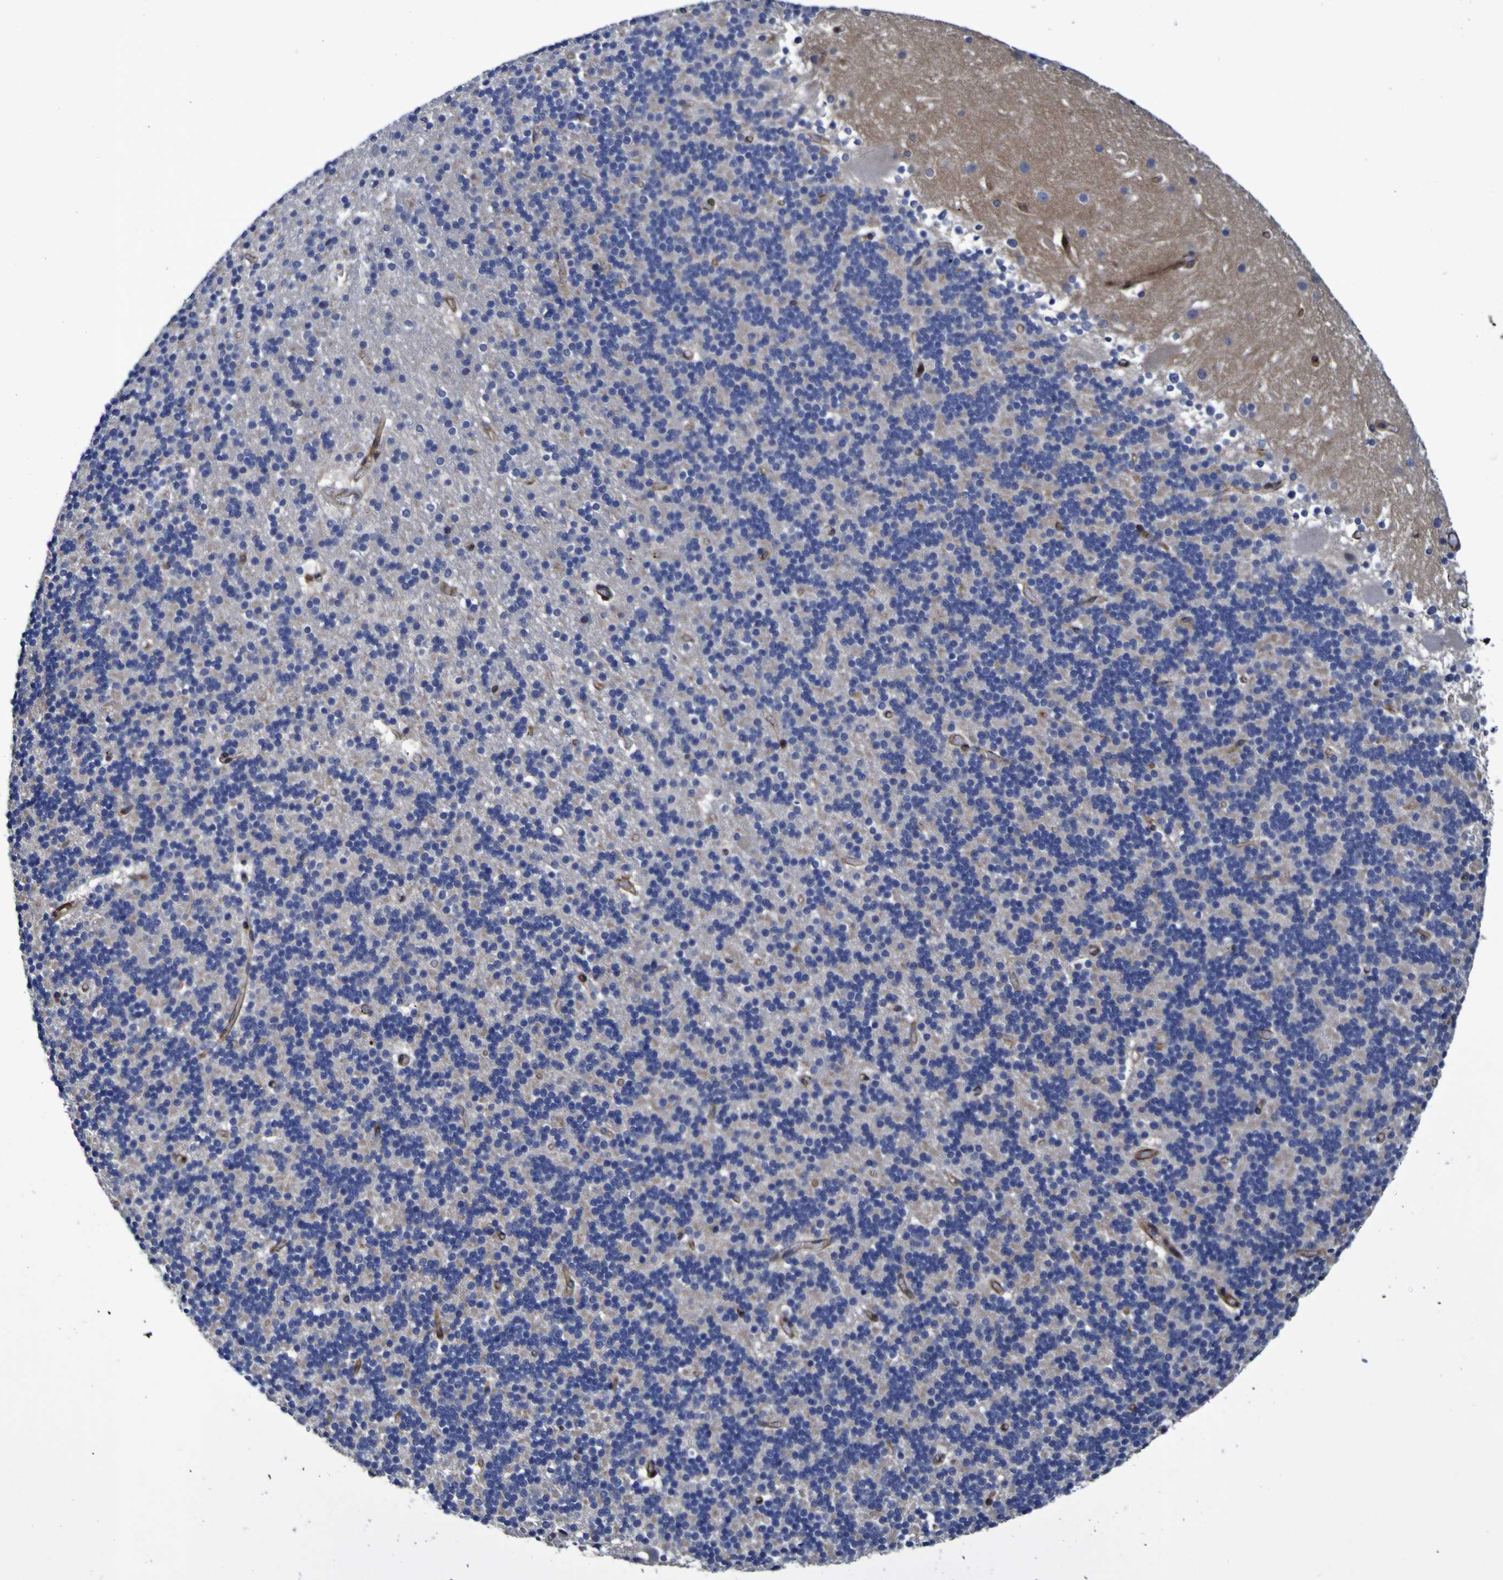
{"staining": {"intensity": "negative", "quantity": "none", "location": "none"}, "tissue": "cerebellum", "cell_type": "Cells in granular layer", "image_type": "normal", "snomed": [{"axis": "morphology", "description": "Normal tissue, NOS"}, {"axis": "topography", "description": "Cerebellum"}], "caption": "There is no significant staining in cells in granular layer of cerebellum. Nuclei are stained in blue.", "gene": "MGLL", "patient": {"sex": "male", "age": 45}}